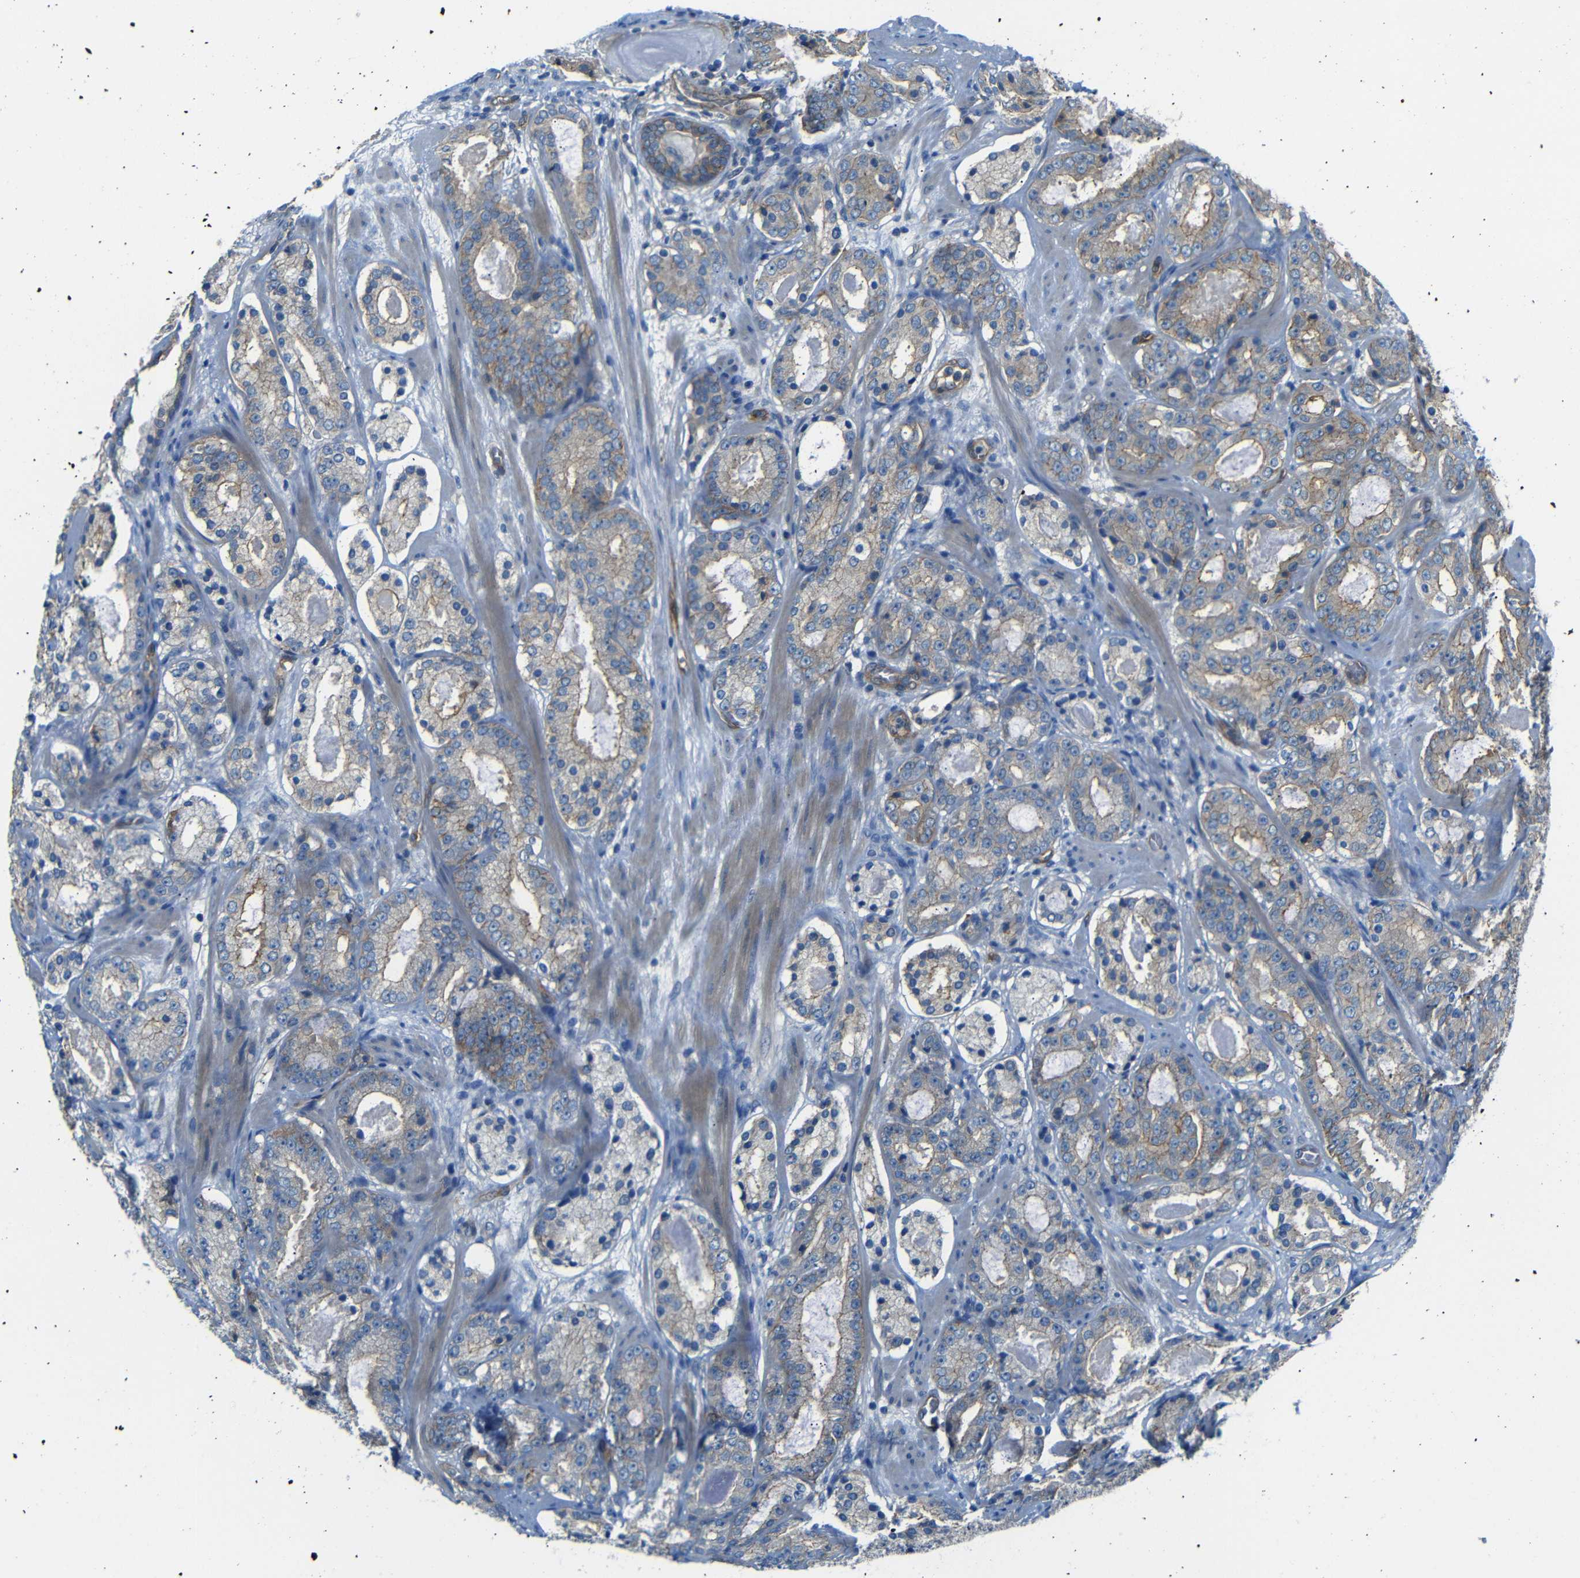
{"staining": {"intensity": "moderate", "quantity": "25%-75%", "location": "cytoplasmic/membranous"}, "tissue": "prostate cancer", "cell_type": "Tumor cells", "image_type": "cancer", "snomed": [{"axis": "morphology", "description": "Adenocarcinoma, Low grade"}, {"axis": "topography", "description": "Prostate"}], "caption": "Tumor cells reveal moderate cytoplasmic/membranous staining in approximately 25%-75% of cells in prostate cancer (adenocarcinoma (low-grade)).", "gene": "MYO1B", "patient": {"sex": "male", "age": 69}}